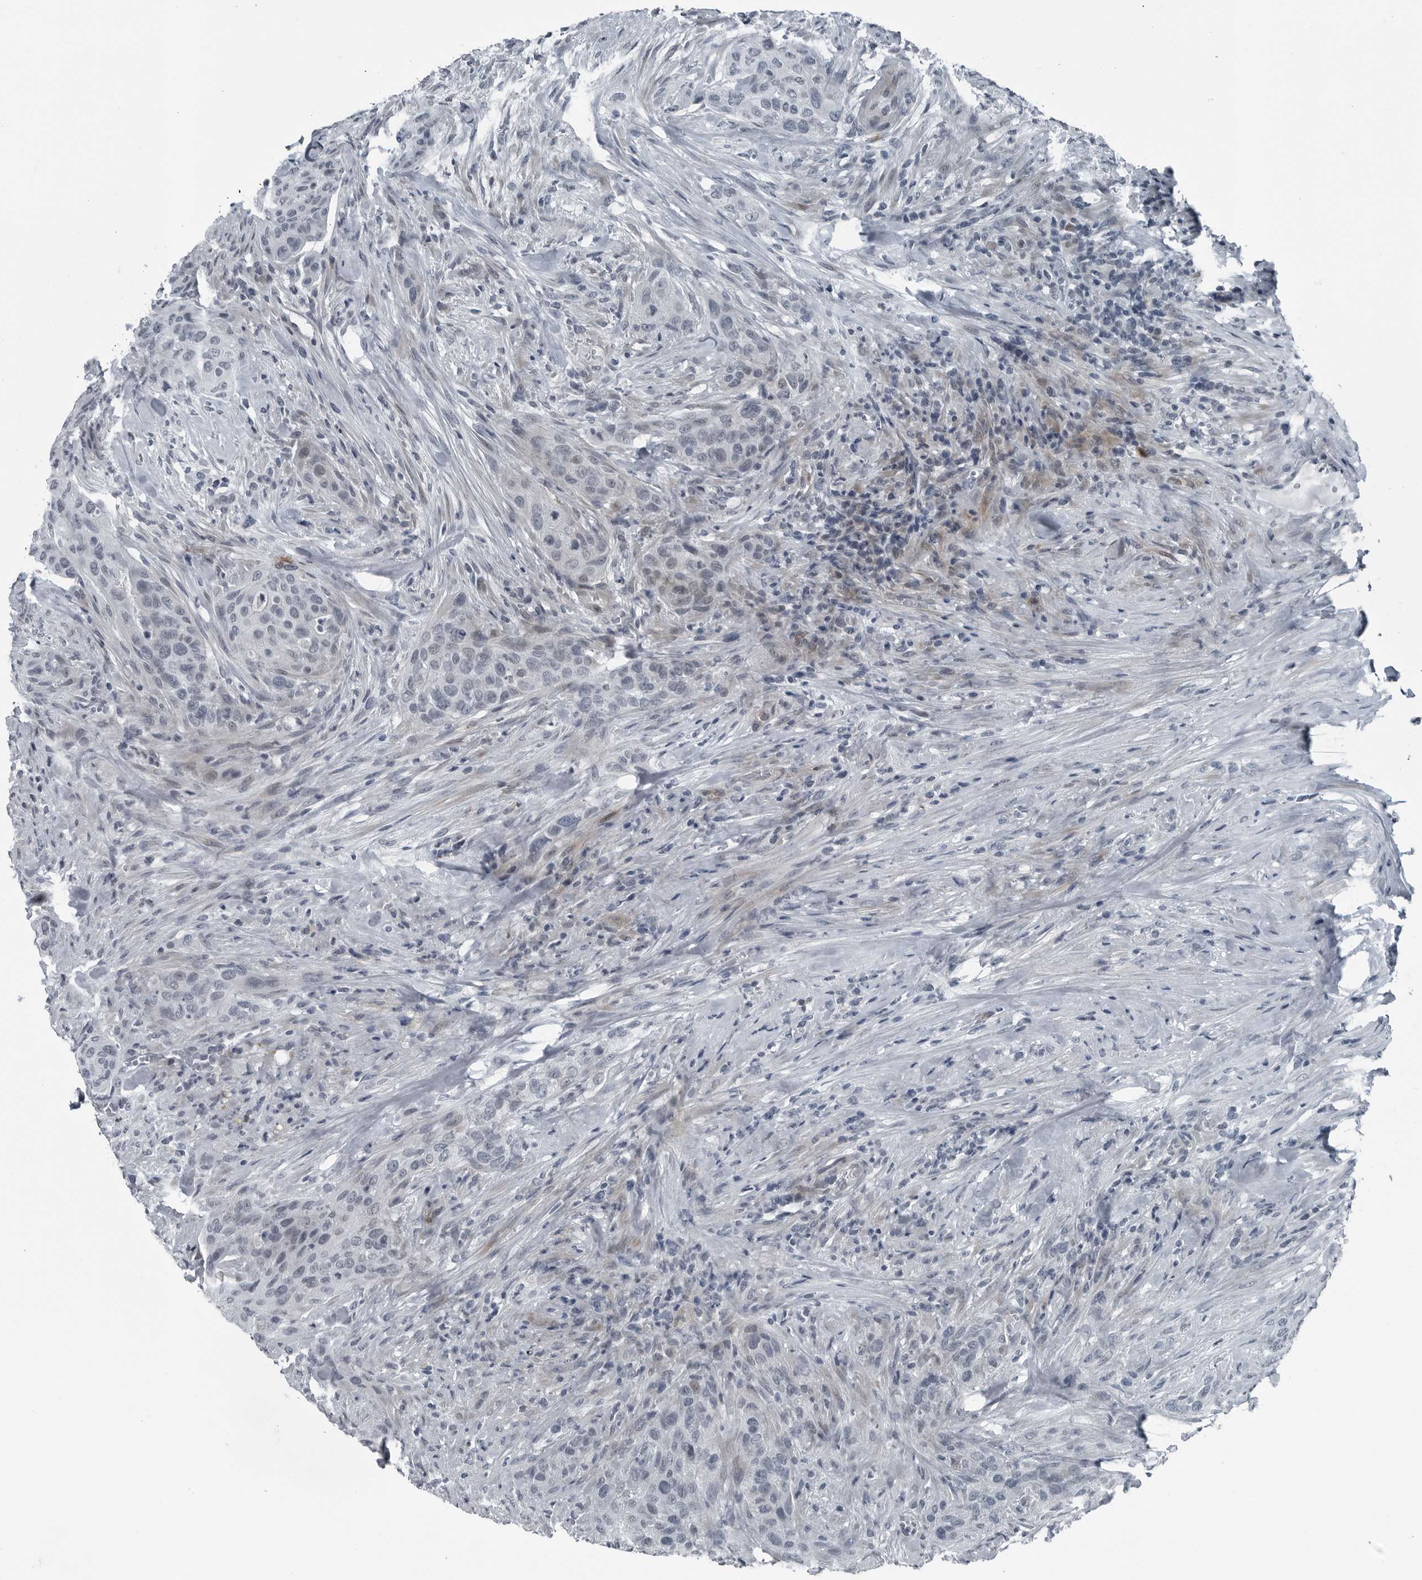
{"staining": {"intensity": "negative", "quantity": "none", "location": "none"}, "tissue": "urothelial cancer", "cell_type": "Tumor cells", "image_type": "cancer", "snomed": [{"axis": "morphology", "description": "Urothelial carcinoma, High grade"}, {"axis": "topography", "description": "Urinary bladder"}], "caption": "IHC micrograph of neoplastic tissue: human urothelial cancer stained with DAB (3,3'-diaminobenzidine) exhibits no significant protein staining in tumor cells. (DAB (3,3'-diaminobenzidine) immunohistochemistry (IHC) visualized using brightfield microscopy, high magnification).", "gene": "DNAAF11", "patient": {"sex": "male", "age": 35}}